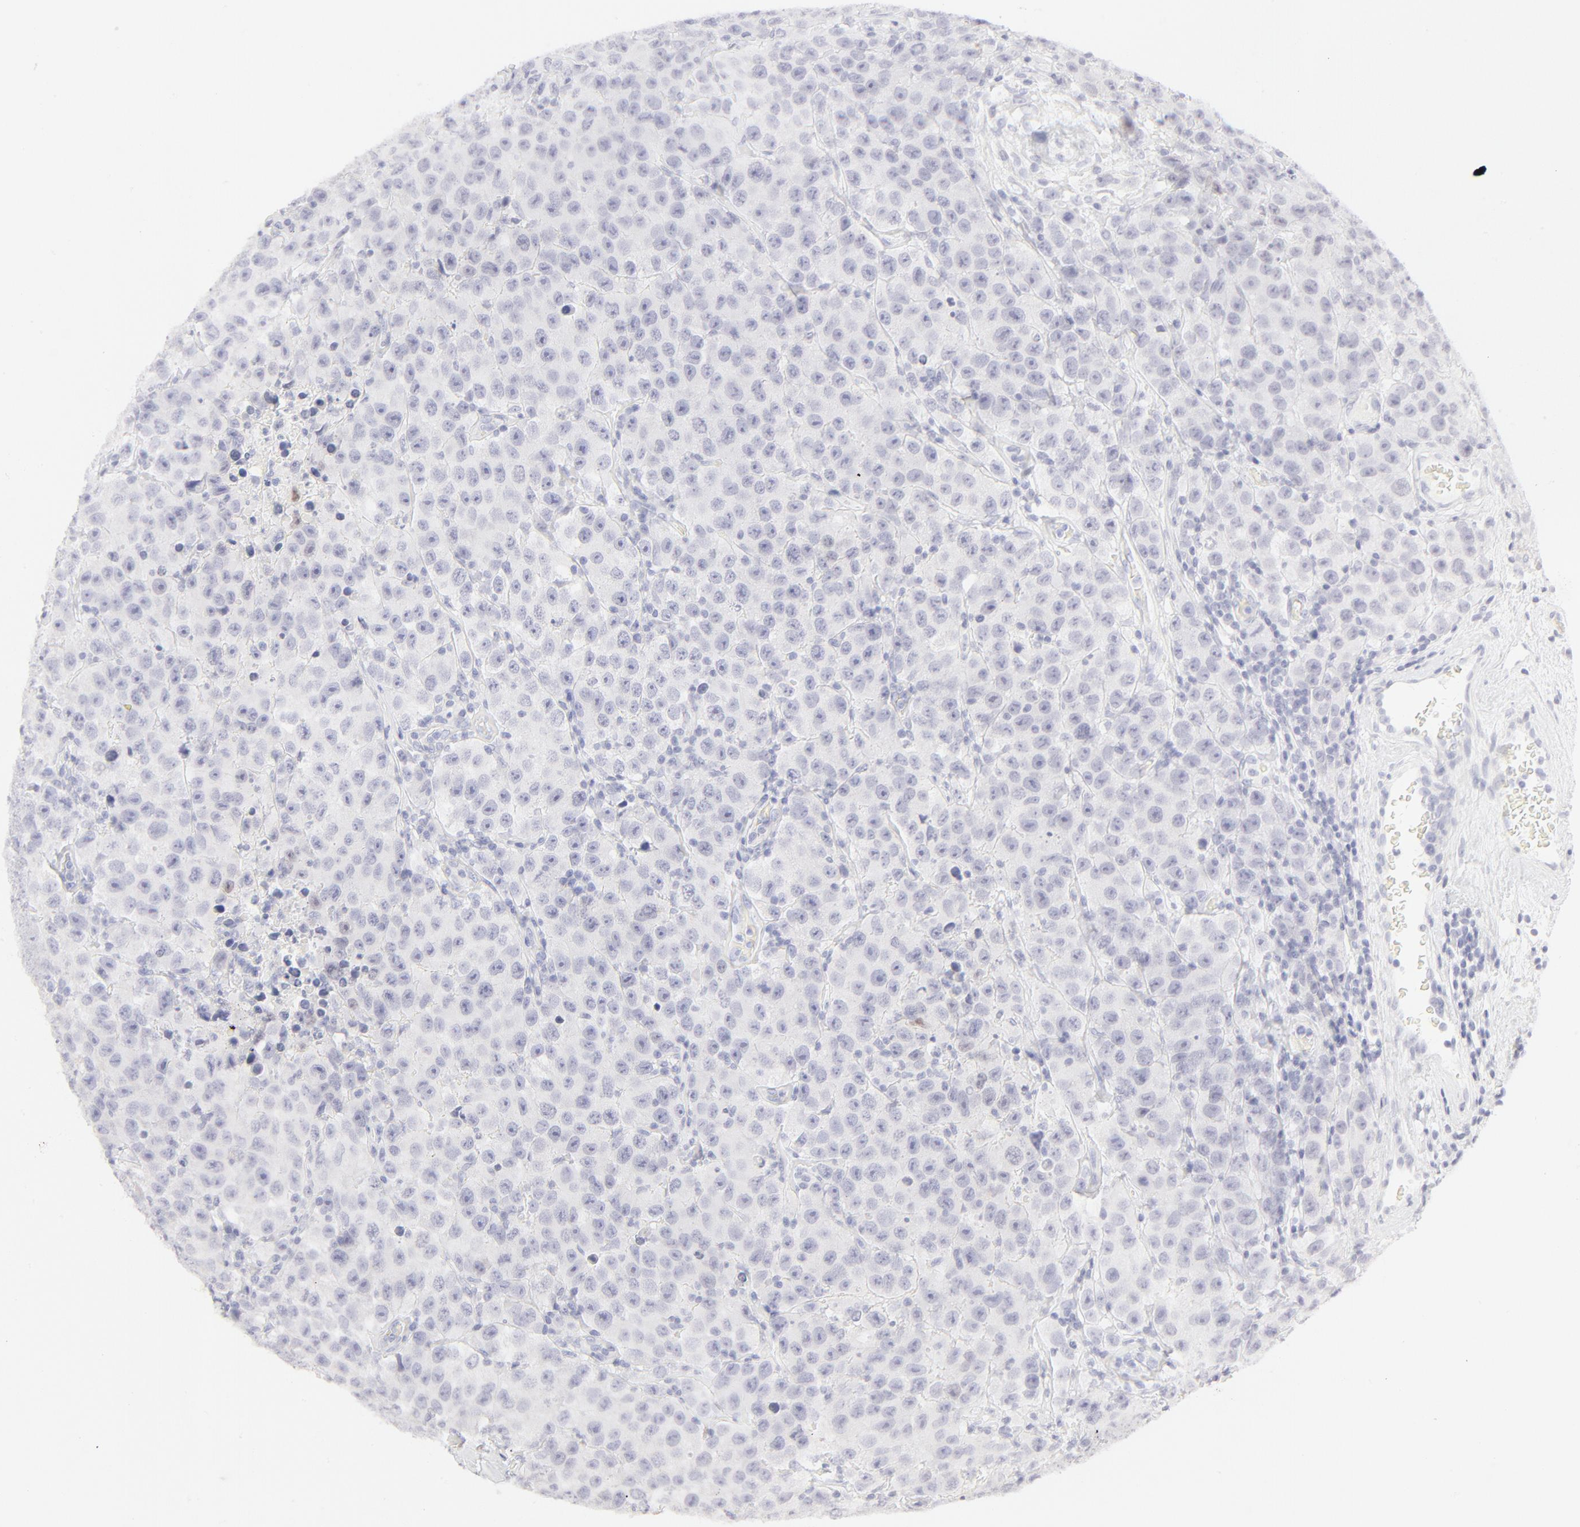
{"staining": {"intensity": "negative", "quantity": "none", "location": "none"}, "tissue": "testis cancer", "cell_type": "Tumor cells", "image_type": "cancer", "snomed": [{"axis": "morphology", "description": "Seminoma, NOS"}, {"axis": "topography", "description": "Testis"}], "caption": "There is no significant expression in tumor cells of testis cancer.", "gene": "ELF3", "patient": {"sex": "male", "age": 52}}